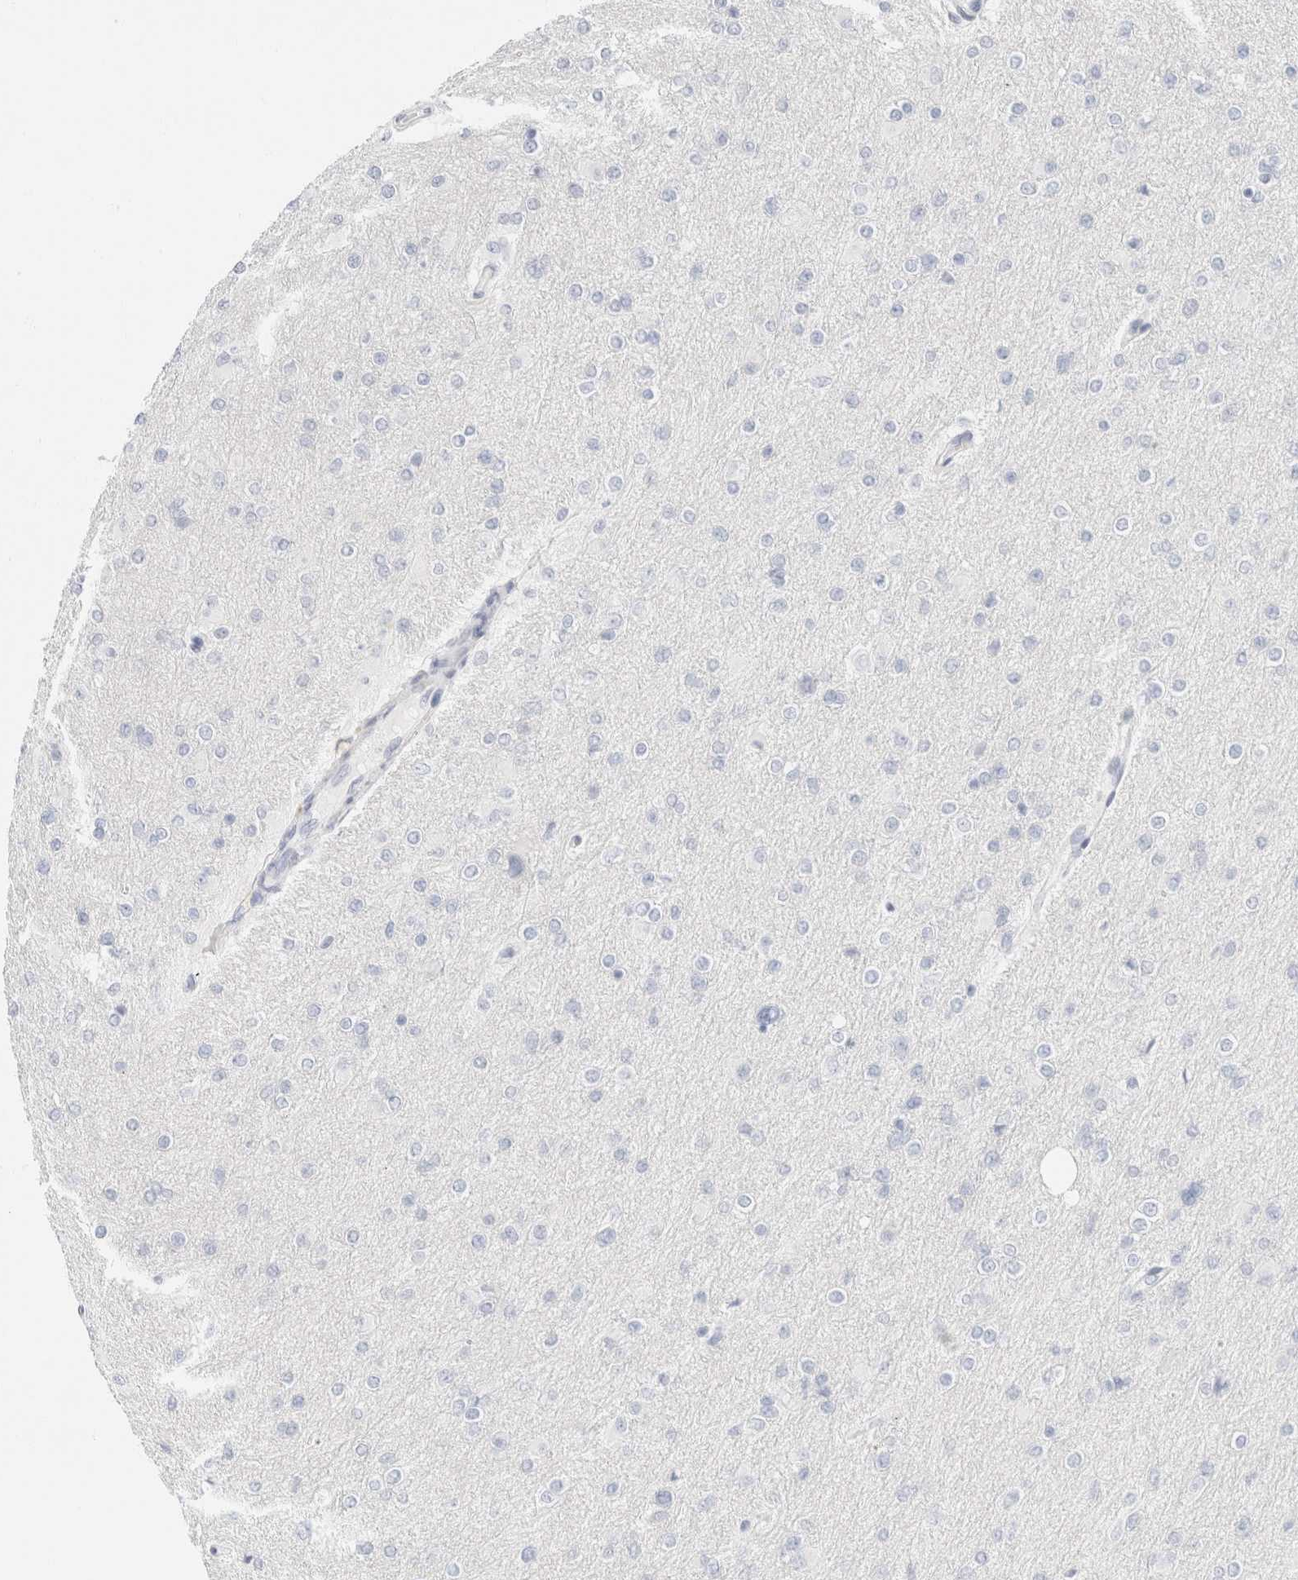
{"staining": {"intensity": "negative", "quantity": "none", "location": "none"}, "tissue": "glioma", "cell_type": "Tumor cells", "image_type": "cancer", "snomed": [{"axis": "morphology", "description": "Glioma, malignant, High grade"}, {"axis": "topography", "description": "Cerebral cortex"}], "caption": "A histopathology image of glioma stained for a protein reveals no brown staining in tumor cells.", "gene": "KRT20", "patient": {"sex": "female", "age": 36}}